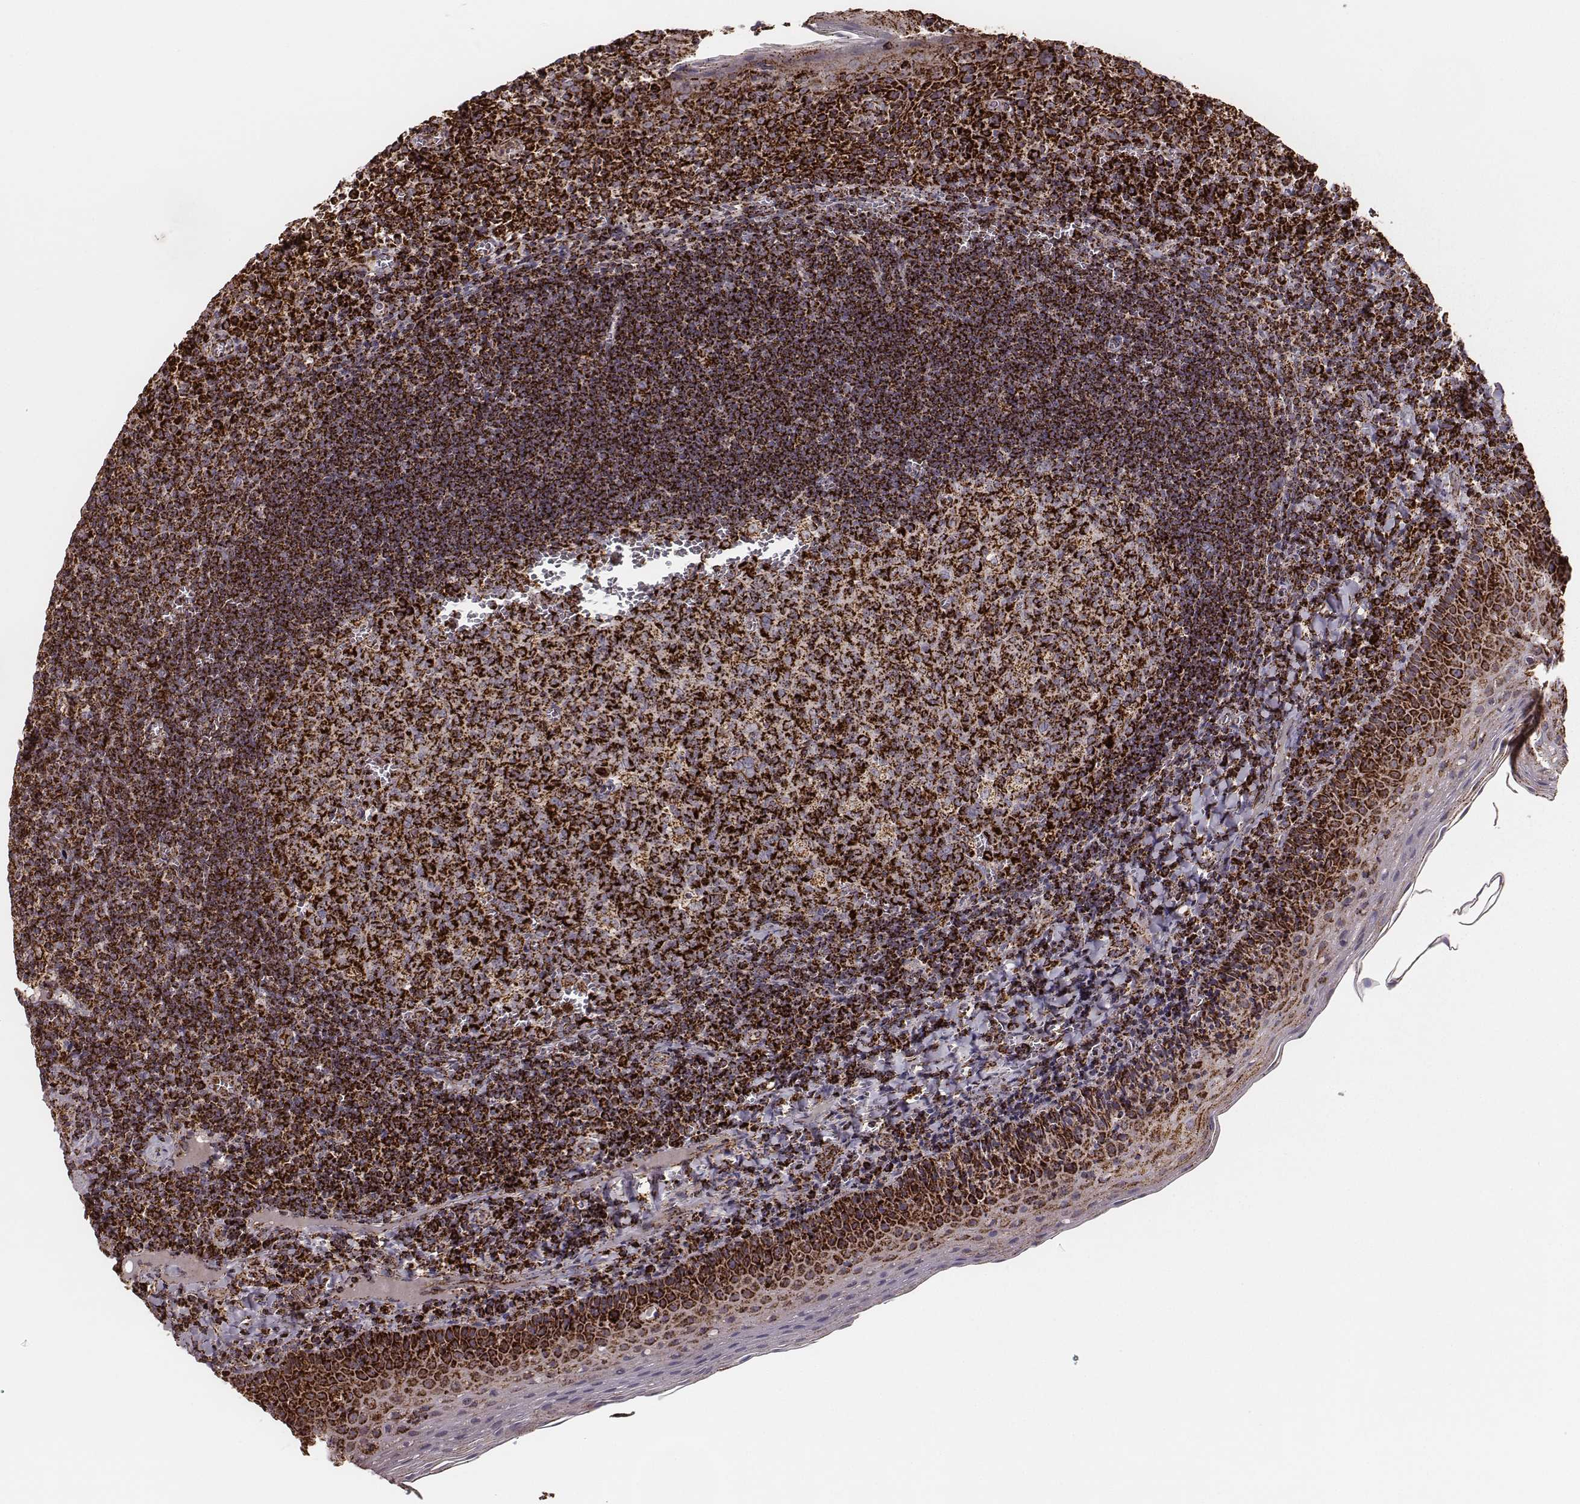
{"staining": {"intensity": "strong", "quantity": ">75%", "location": "cytoplasmic/membranous"}, "tissue": "tonsil", "cell_type": "Germinal center cells", "image_type": "normal", "snomed": [{"axis": "morphology", "description": "Normal tissue, NOS"}, {"axis": "morphology", "description": "Inflammation, NOS"}, {"axis": "topography", "description": "Tonsil"}], "caption": "IHC photomicrograph of benign tonsil: tonsil stained using IHC displays high levels of strong protein expression localized specifically in the cytoplasmic/membranous of germinal center cells, appearing as a cytoplasmic/membranous brown color.", "gene": "TUFM", "patient": {"sex": "female", "age": 31}}